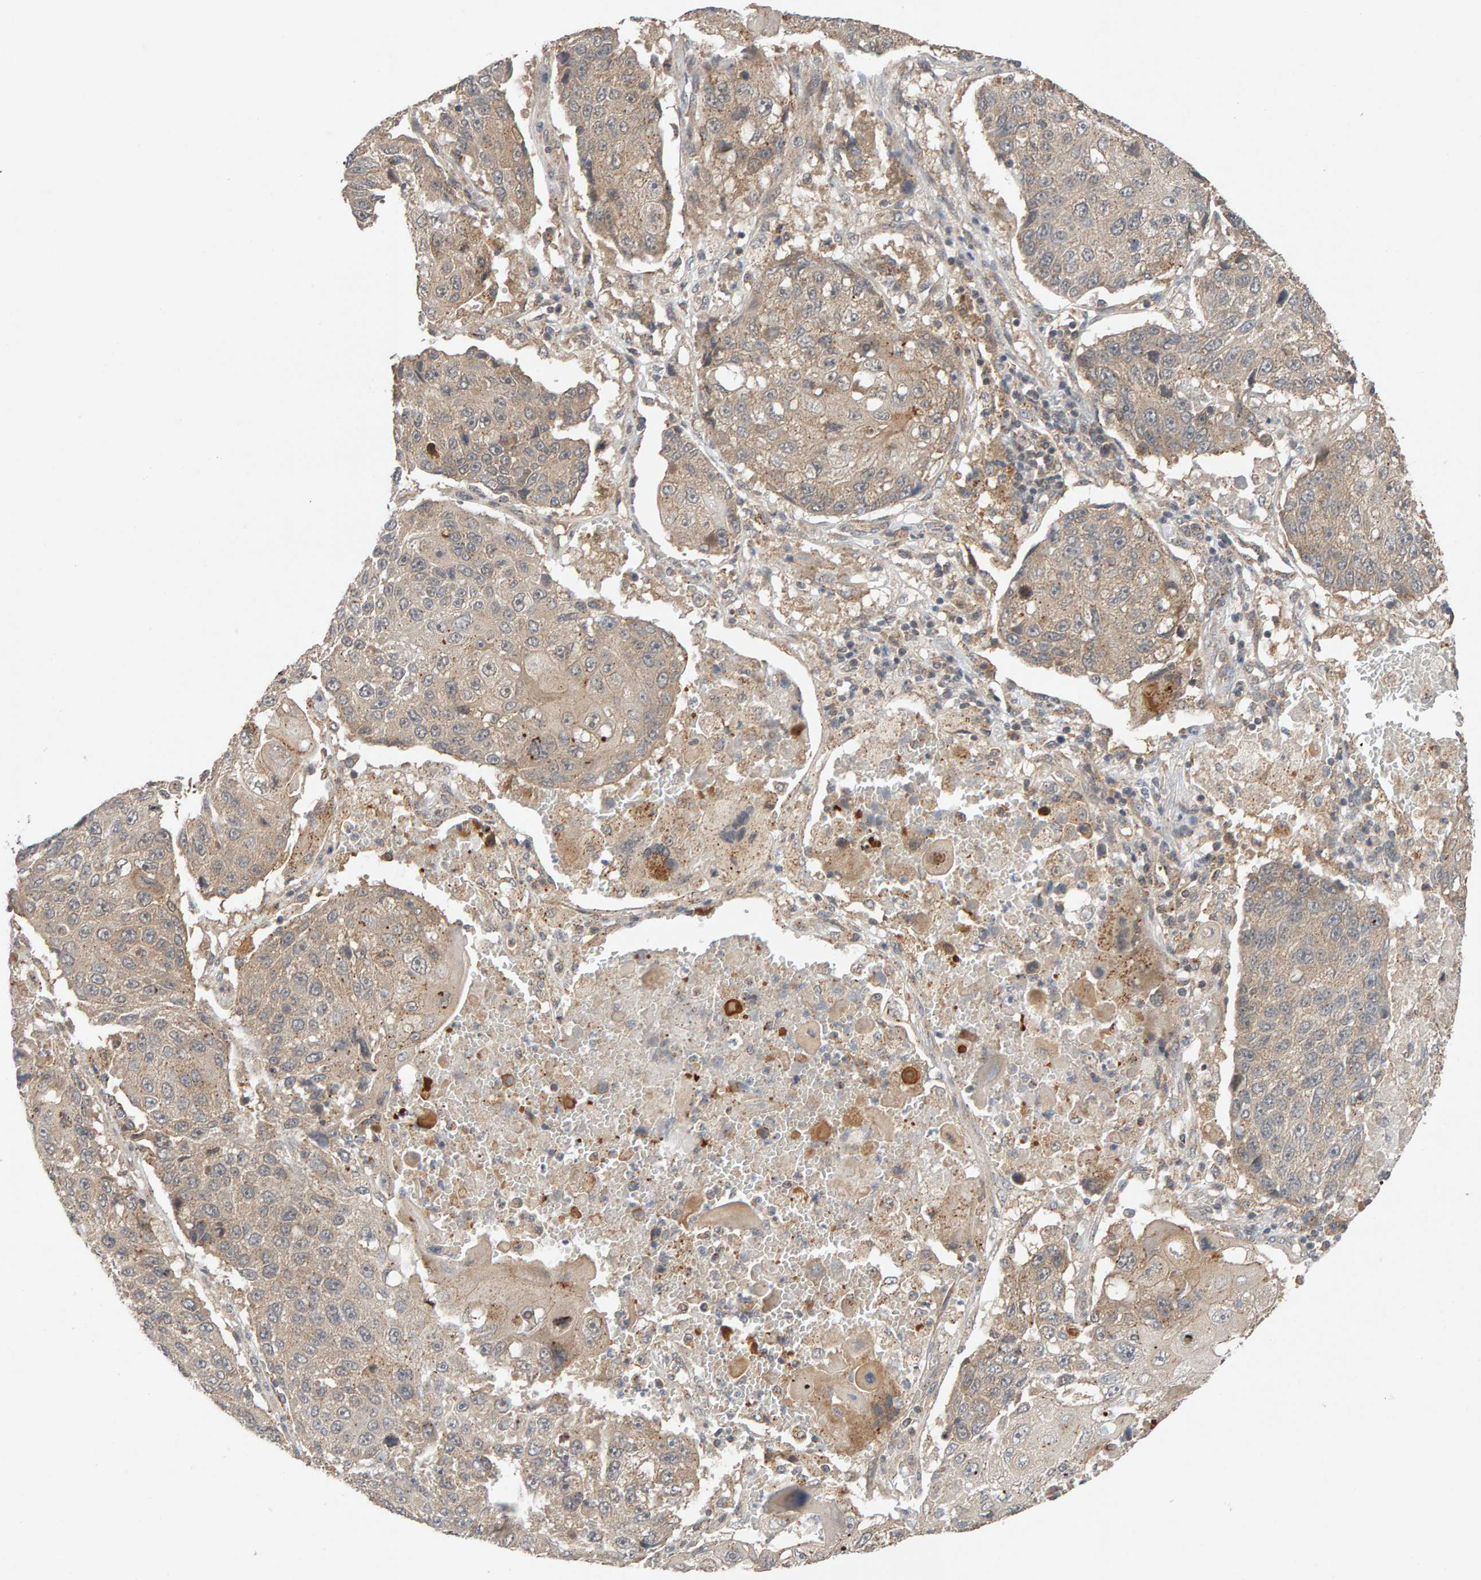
{"staining": {"intensity": "weak", "quantity": "25%-75%", "location": "cytoplasmic/membranous"}, "tissue": "lung cancer", "cell_type": "Tumor cells", "image_type": "cancer", "snomed": [{"axis": "morphology", "description": "Squamous cell carcinoma, NOS"}, {"axis": "topography", "description": "Lung"}], "caption": "A photomicrograph of lung squamous cell carcinoma stained for a protein demonstrates weak cytoplasmic/membranous brown staining in tumor cells.", "gene": "DNAJC7", "patient": {"sex": "male", "age": 61}}